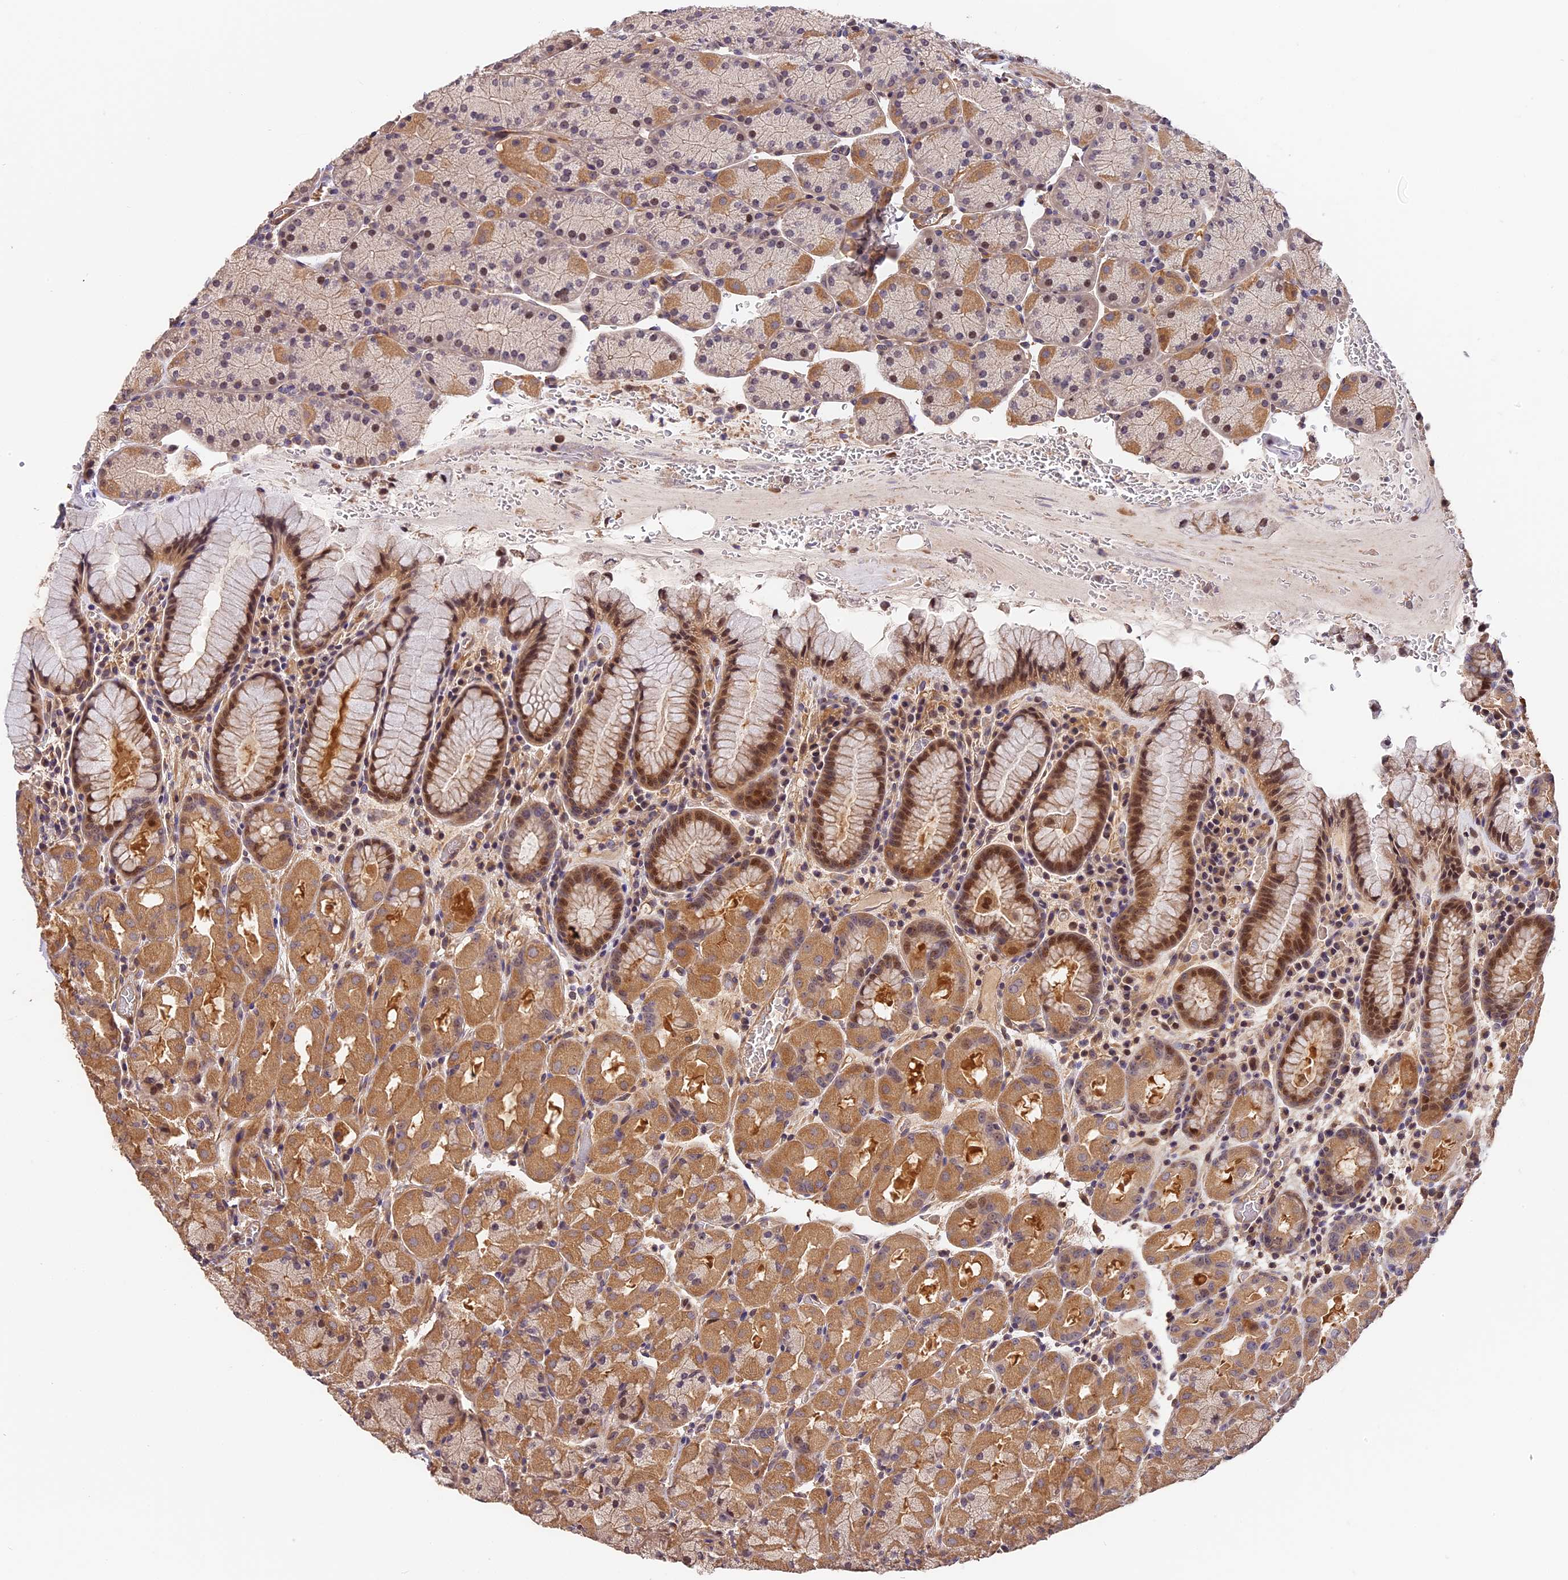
{"staining": {"intensity": "moderate", "quantity": ">75%", "location": "cytoplasmic/membranous,nuclear"}, "tissue": "stomach", "cell_type": "Glandular cells", "image_type": "normal", "snomed": [{"axis": "morphology", "description": "Normal tissue, NOS"}, {"axis": "topography", "description": "Stomach, upper"}, {"axis": "topography", "description": "Stomach, lower"}], "caption": "IHC of benign human stomach exhibits medium levels of moderate cytoplasmic/membranous,nuclear expression in approximately >75% of glandular cells. The staining was performed using DAB to visualize the protein expression in brown, while the nuclei were stained in blue with hematoxylin (Magnification: 20x).", "gene": "ARHGAP17", "patient": {"sex": "male", "age": 80}}